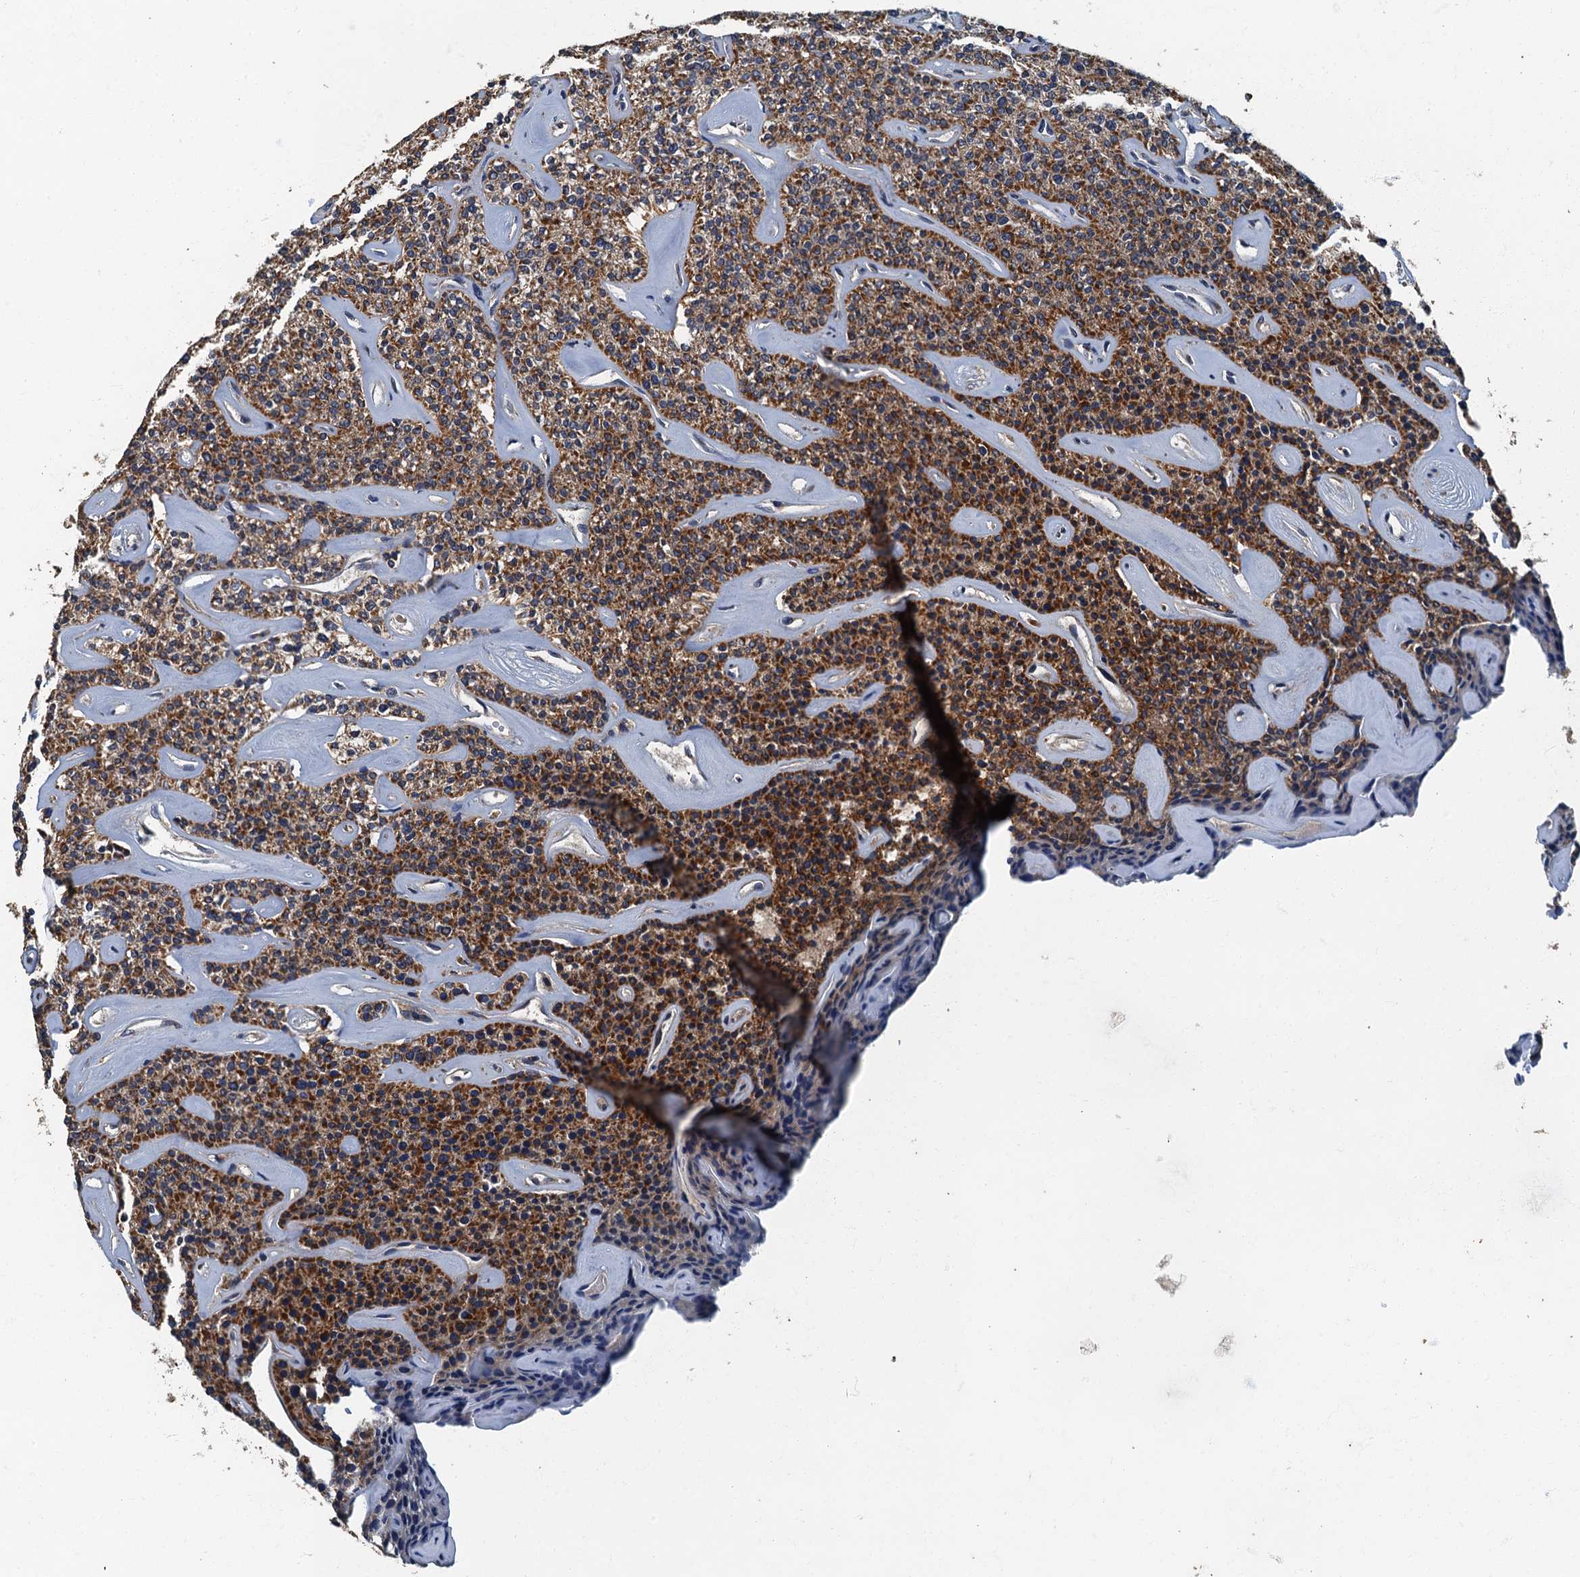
{"staining": {"intensity": "strong", "quantity": ">75%", "location": "cytoplasmic/membranous"}, "tissue": "parathyroid gland", "cell_type": "Glandular cells", "image_type": "normal", "snomed": [{"axis": "morphology", "description": "Normal tissue, NOS"}, {"axis": "topography", "description": "Parathyroid gland"}], "caption": "Immunohistochemistry (IHC) (DAB) staining of normal human parathyroid gland reveals strong cytoplasmic/membranous protein expression in about >75% of glandular cells.", "gene": "DDX49", "patient": {"sex": "male", "age": 46}}